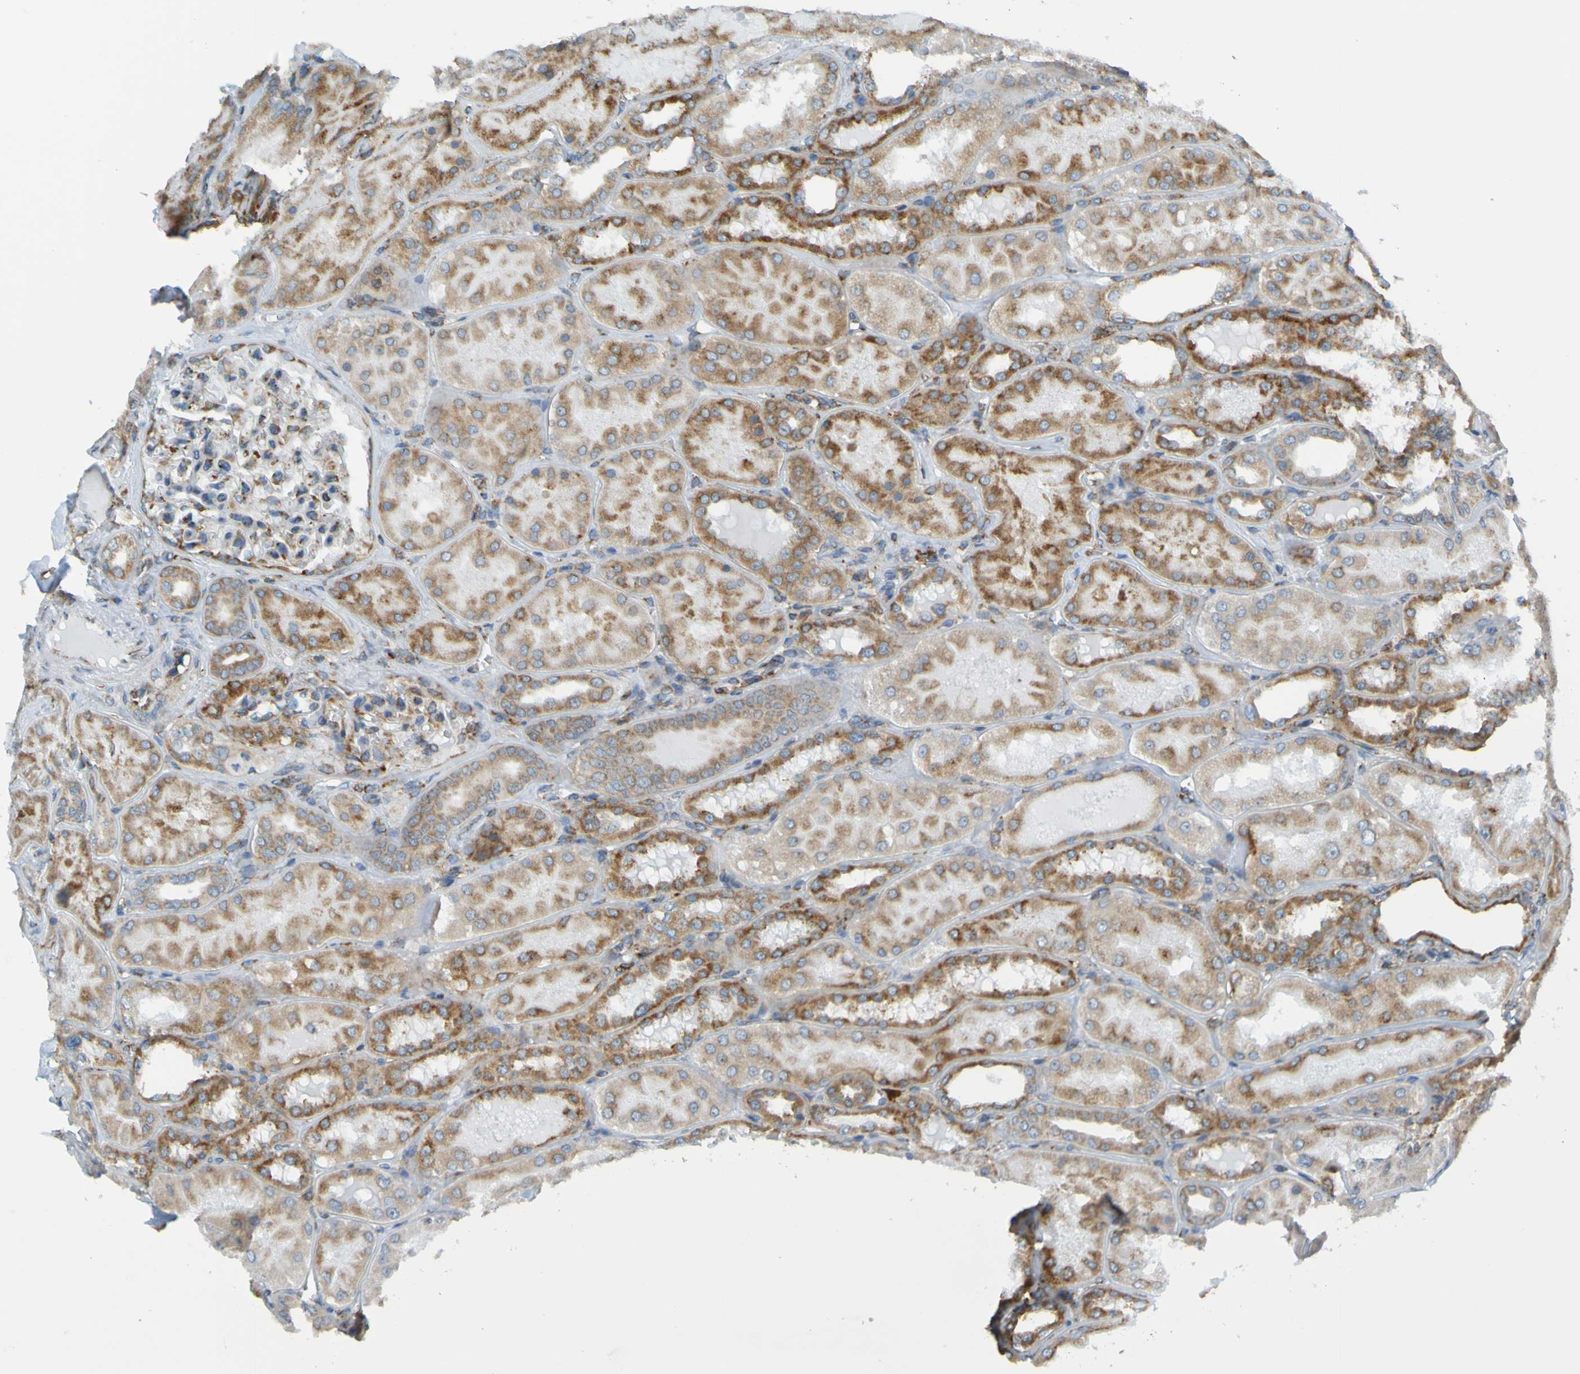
{"staining": {"intensity": "negative", "quantity": "none", "location": "none"}, "tissue": "kidney", "cell_type": "Cells in glomeruli", "image_type": "normal", "snomed": [{"axis": "morphology", "description": "Normal tissue, NOS"}, {"axis": "topography", "description": "Kidney"}], "caption": "High magnification brightfield microscopy of benign kidney stained with DAB (brown) and counterstained with hematoxylin (blue): cells in glomeruli show no significant positivity. (DAB (3,3'-diaminobenzidine) IHC, high magnification).", "gene": "SSR1", "patient": {"sex": "female", "age": 56}}